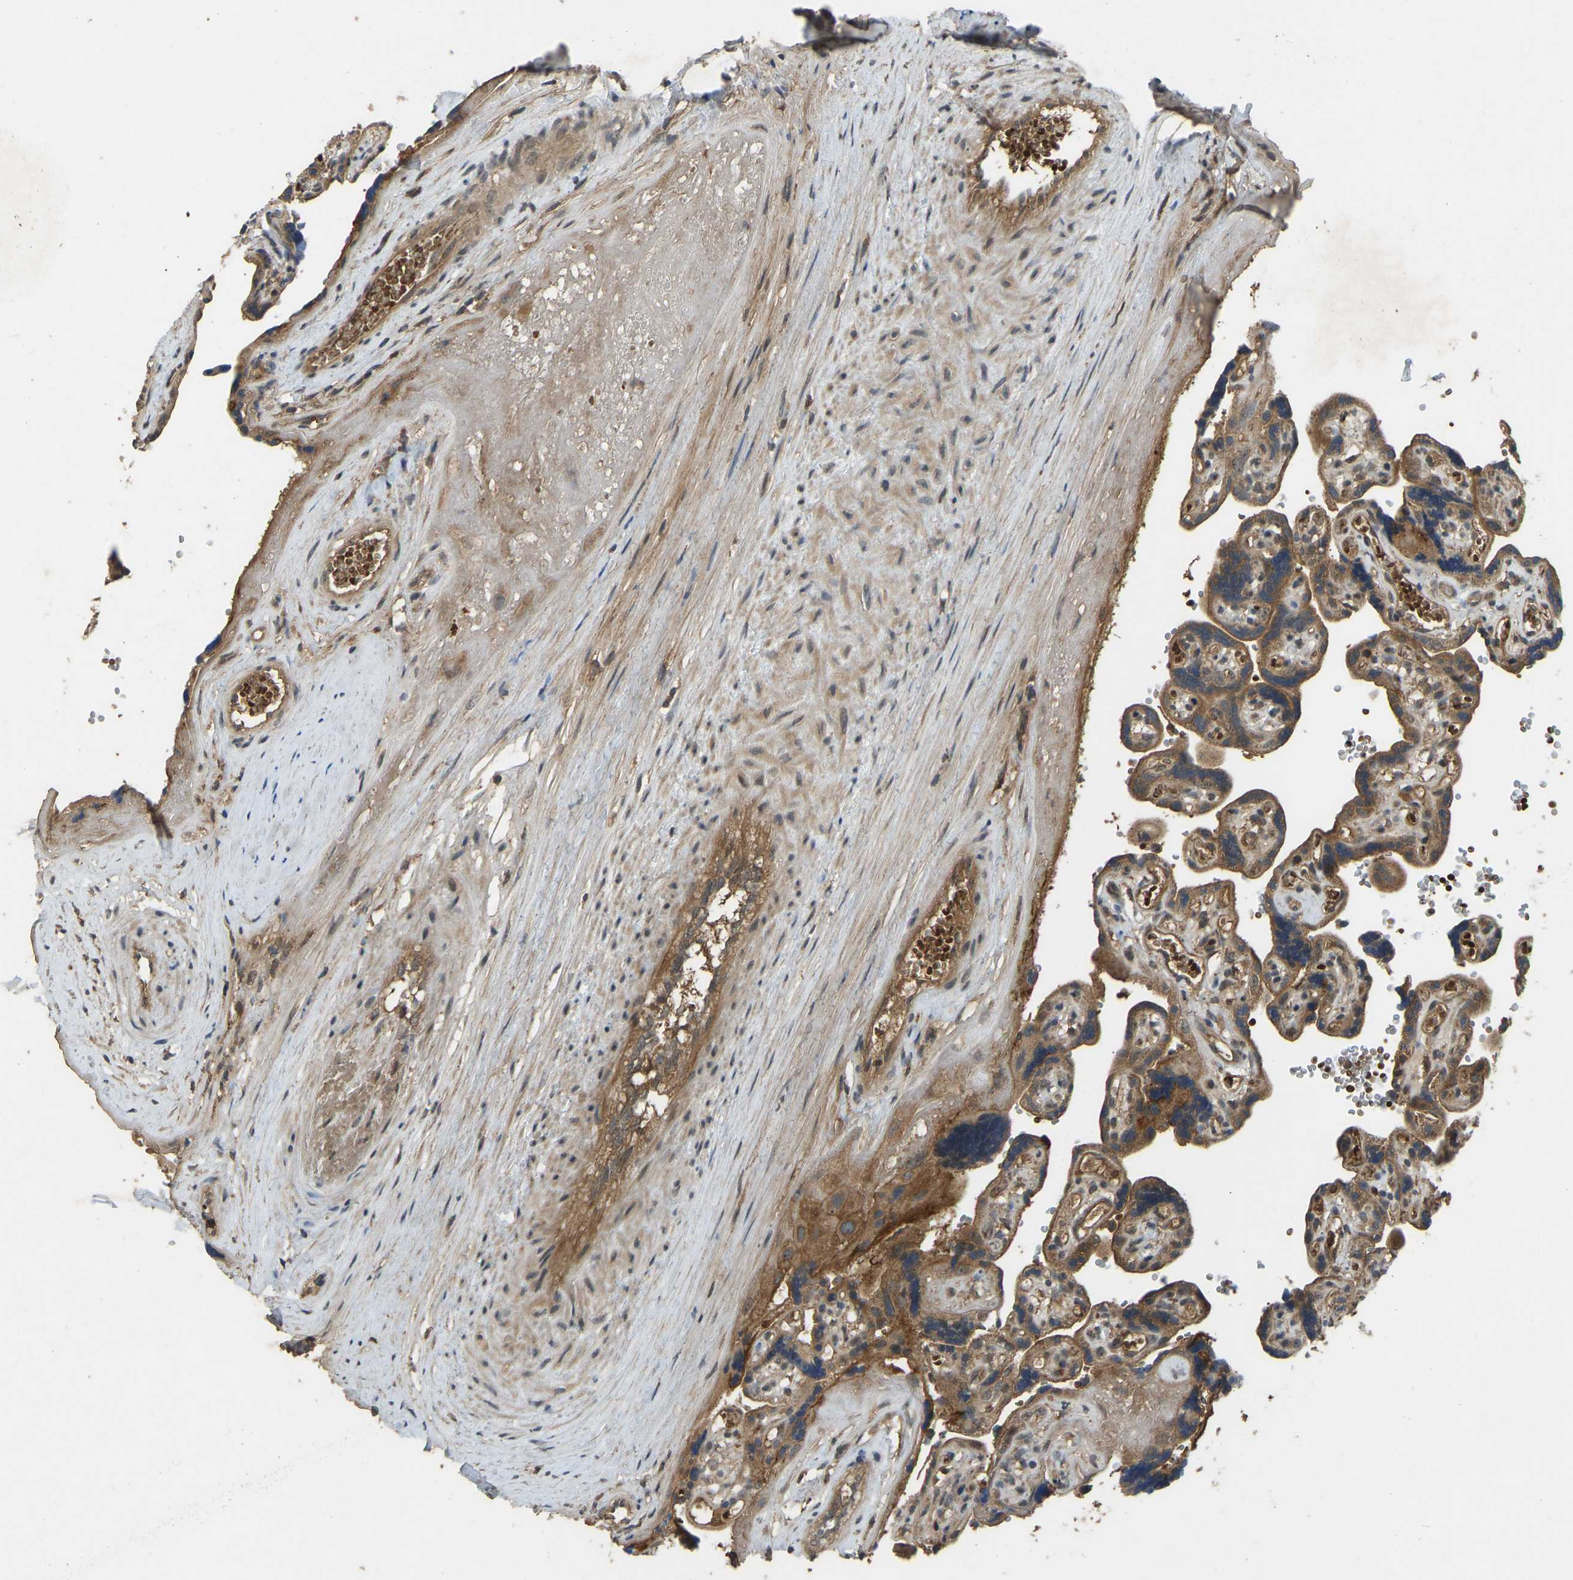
{"staining": {"intensity": "moderate", "quantity": ">75%", "location": "cytoplasmic/membranous"}, "tissue": "placenta", "cell_type": "Decidual cells", "image_type": "normal", "snomed": [{"axis": "morphology", "description": "Normal tissue, NOS"}, {"axis": "topography", "description": "Placenta"}], "caption": "Immunohistochemical staining of unremarkable placenta displays >75% levels of moderate cytoplasmic/membranous protein expression in approximately >75% of decidual cells.", "gene": "ZNF71", "patient": {"sex": "female", "age": 30}}